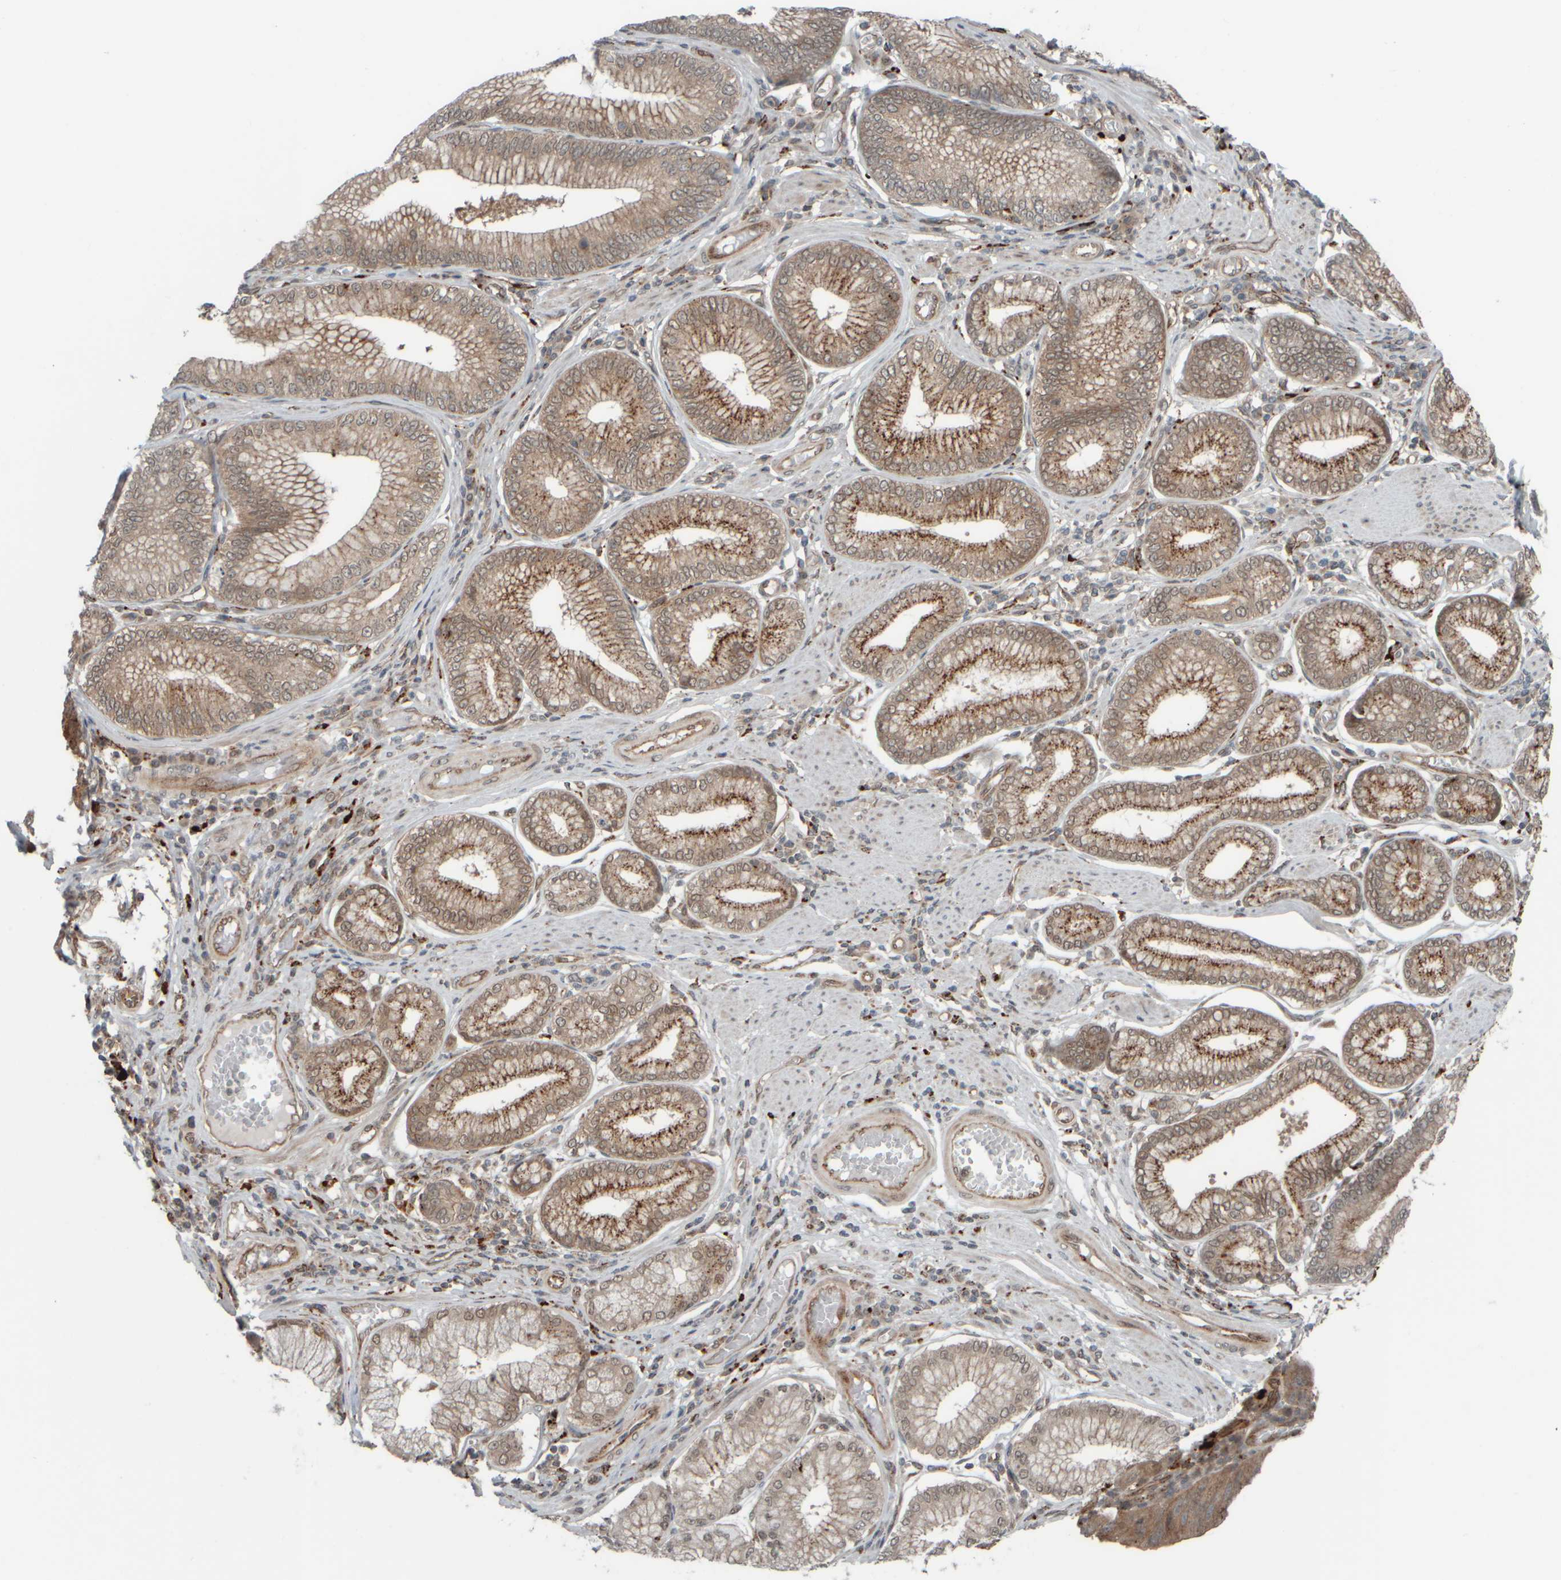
{"staining": {"intensity": "moderate", "quantity": ">75%", "location": "cytoplasmic/membranous"}, "tissue": "stomach cancer", "cell_type": "Tumor cells", "image_type": "cancer", "snomed": [{"axis": "morphology", "description": "Adenocarcinoma, NOS"}, {"axis": "topography", "description": "Stomach"}], "caption": "Stomach adenocarcinoma stained with DAB (3,3'-diaminobenzidine) immunohistochemistry demonstrates medium levels of moderate cytoplasmic/membranous staining in approximately >75% of tumor cells.", "gene": "GIGYF1", "patient": {"sex": "male", "age": 59}}